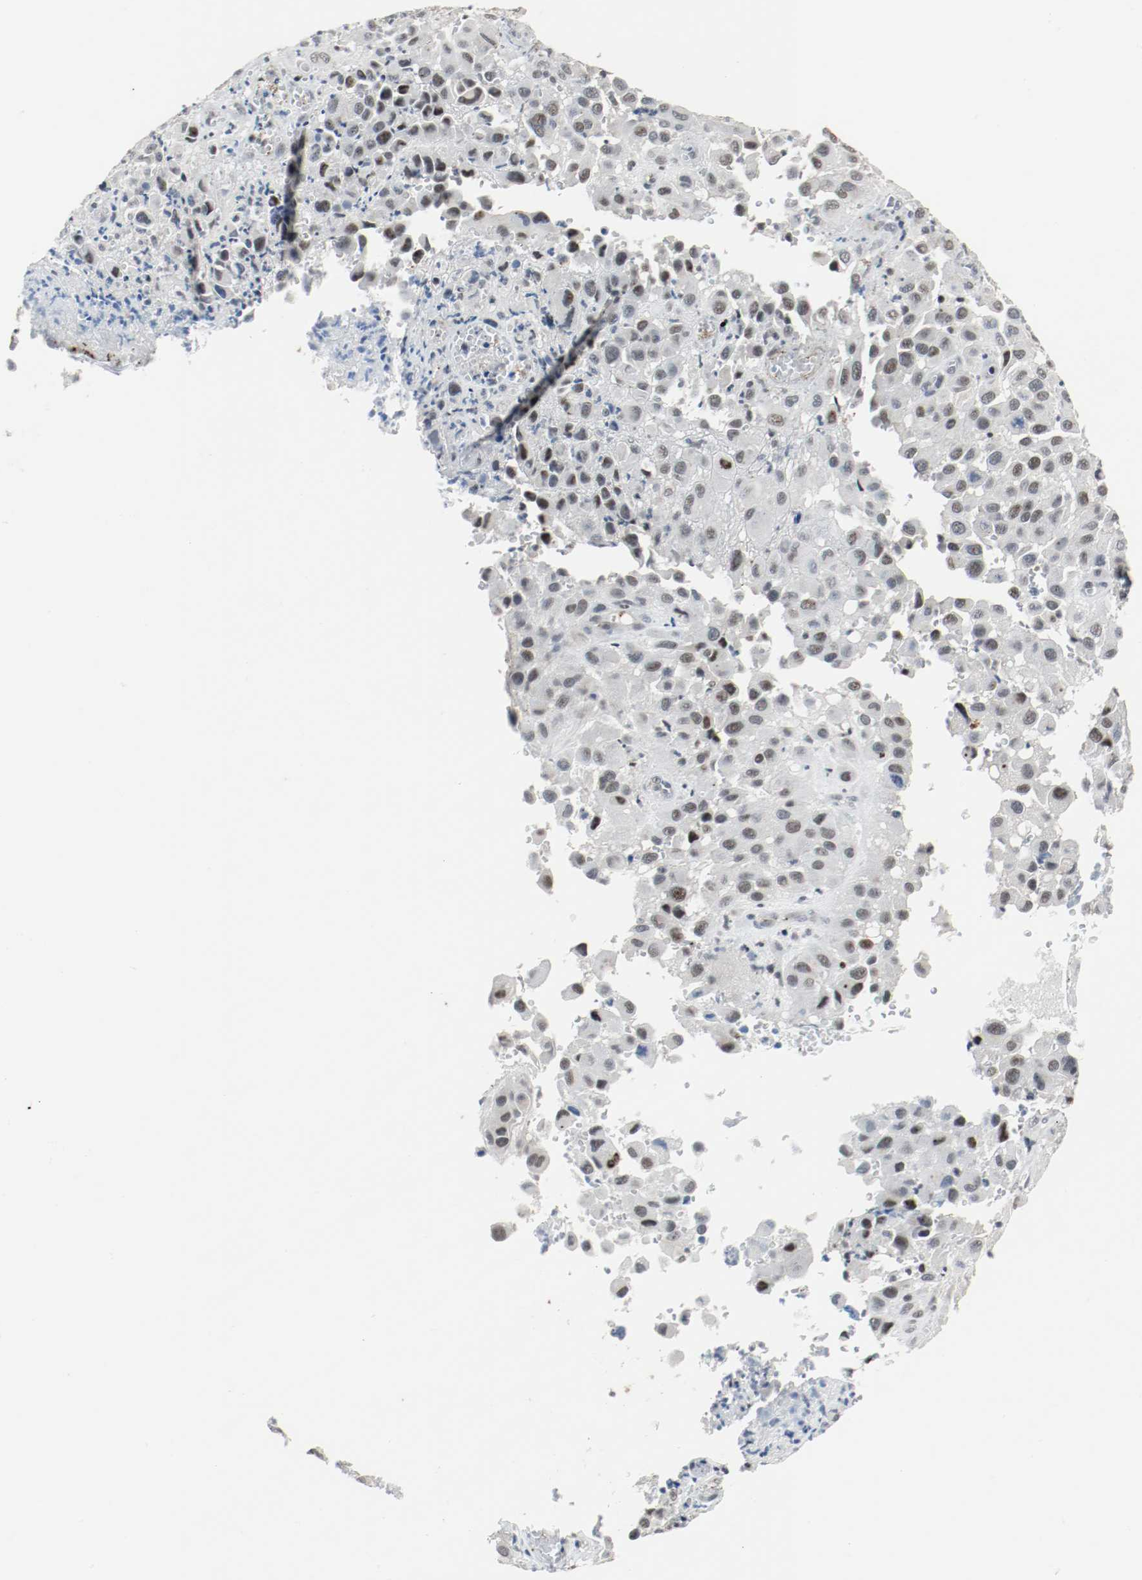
{"staining": {"intensity": "weak", "quantity": "<25%", "location": "nuclear"}, "tissue": "melanoma", "cell_type": "Tumor cells", "image_type": "cancer", "snomed": [{"axis": "morphology", "description": "Malignant melanoma, NOS"}, {"axis": "topography", "description": "Skin"}], "caption": "Immunohistochemistry (IHC) of melanoma shows no expression in tumor cells.", "gene": "ASH1L", "patient": {"sex": "female", "age": 21}}